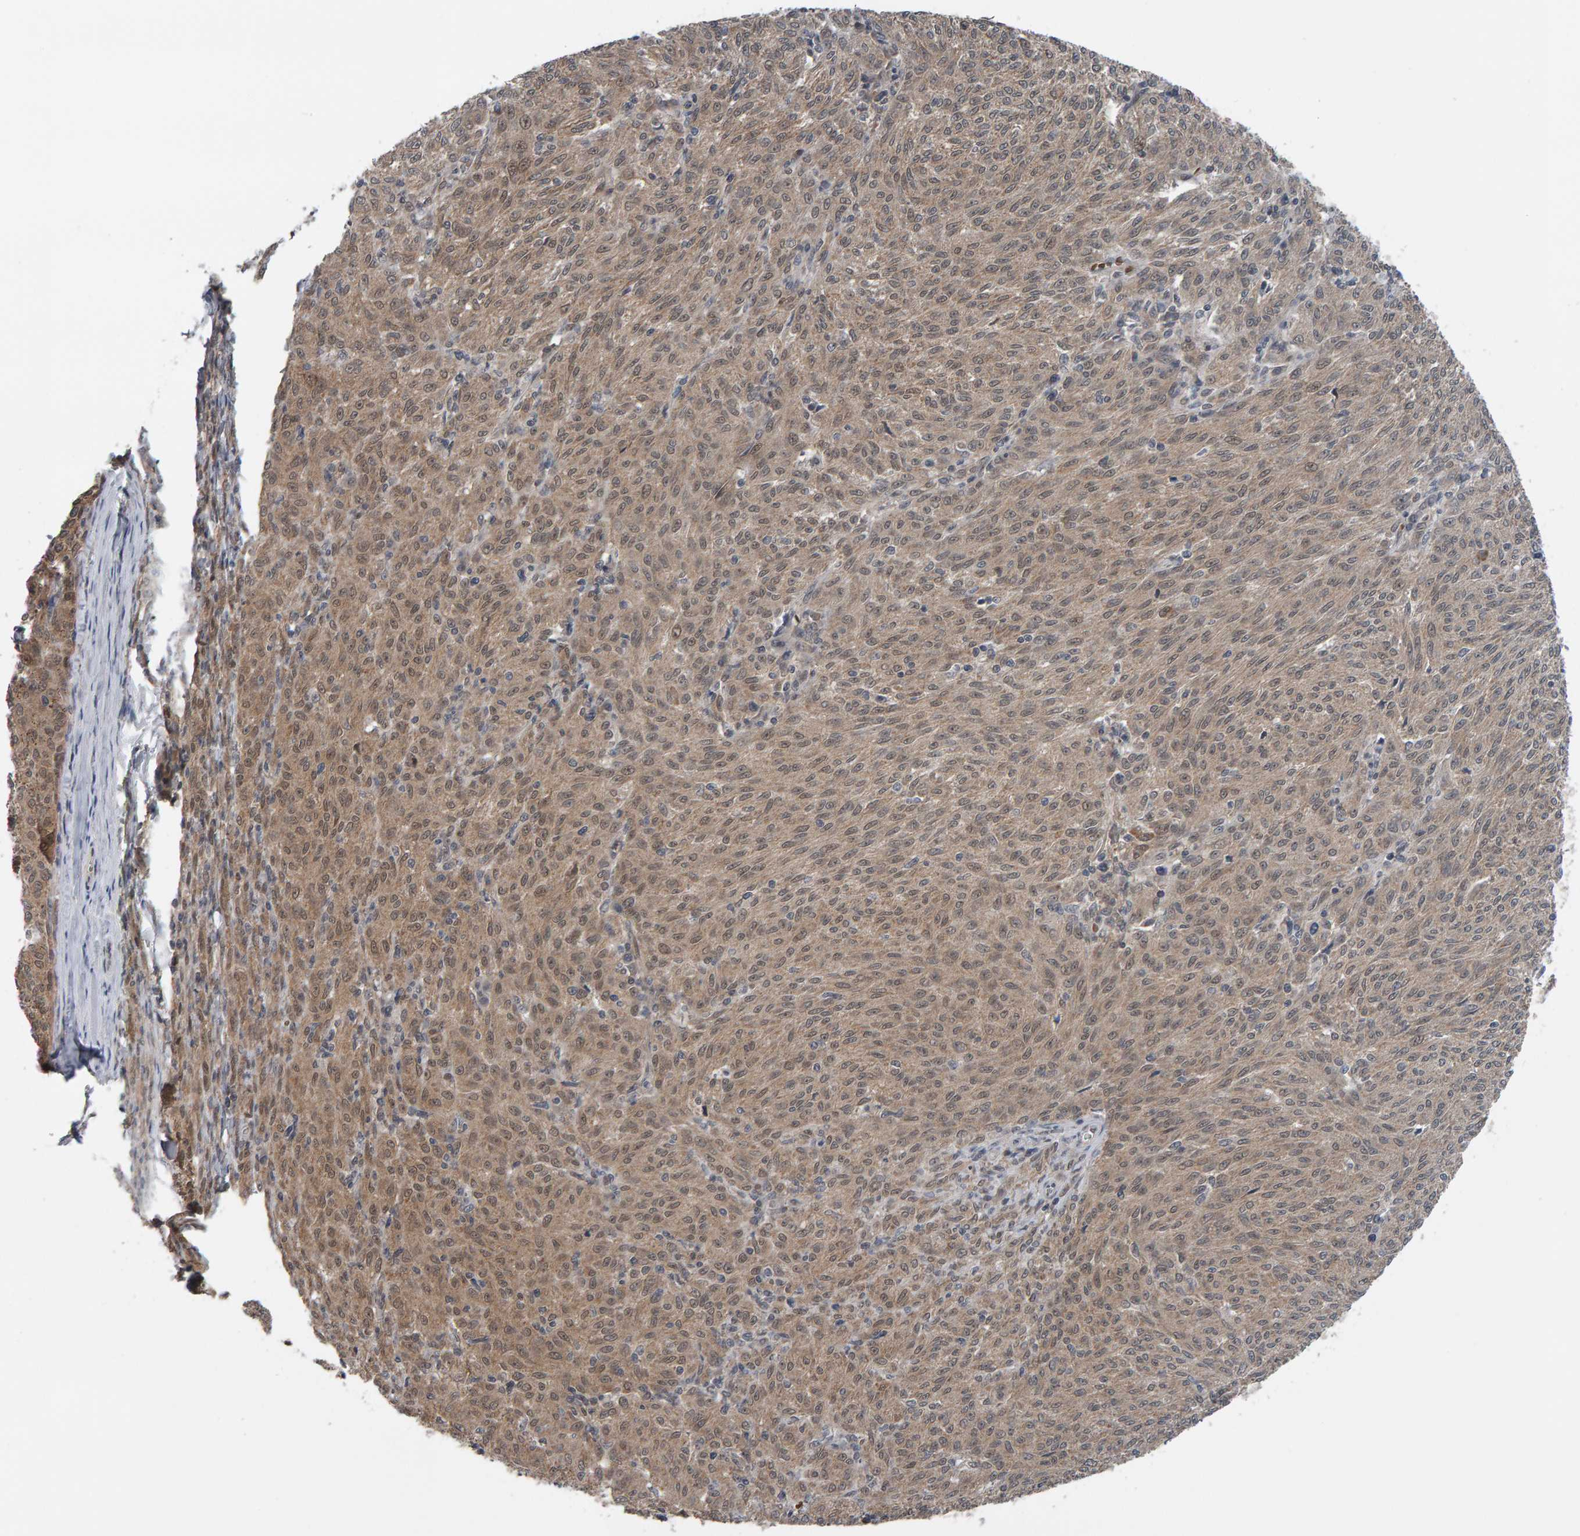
{"staining": {"intensity": "weak", "quantity": "25%-75%", "location": "cytoplasmic/membranous"}, "tissue": "melanoma", "cell_type": "Tumor cells", "image_type": "cancer", "snomed": [{"axis": "morphology", "description": "Malignant melanoma, NOS"}, {"axis": "topography", "description": "Skin"}], "caption": "Immunohistochemical staining of malignant melanoma demonstrates weak cytoplasmic/membranous protein expression in approximately 25%-75% of tumor cells.", "gene": "COASY", "patient": {"sex": "female", "age": 72}}